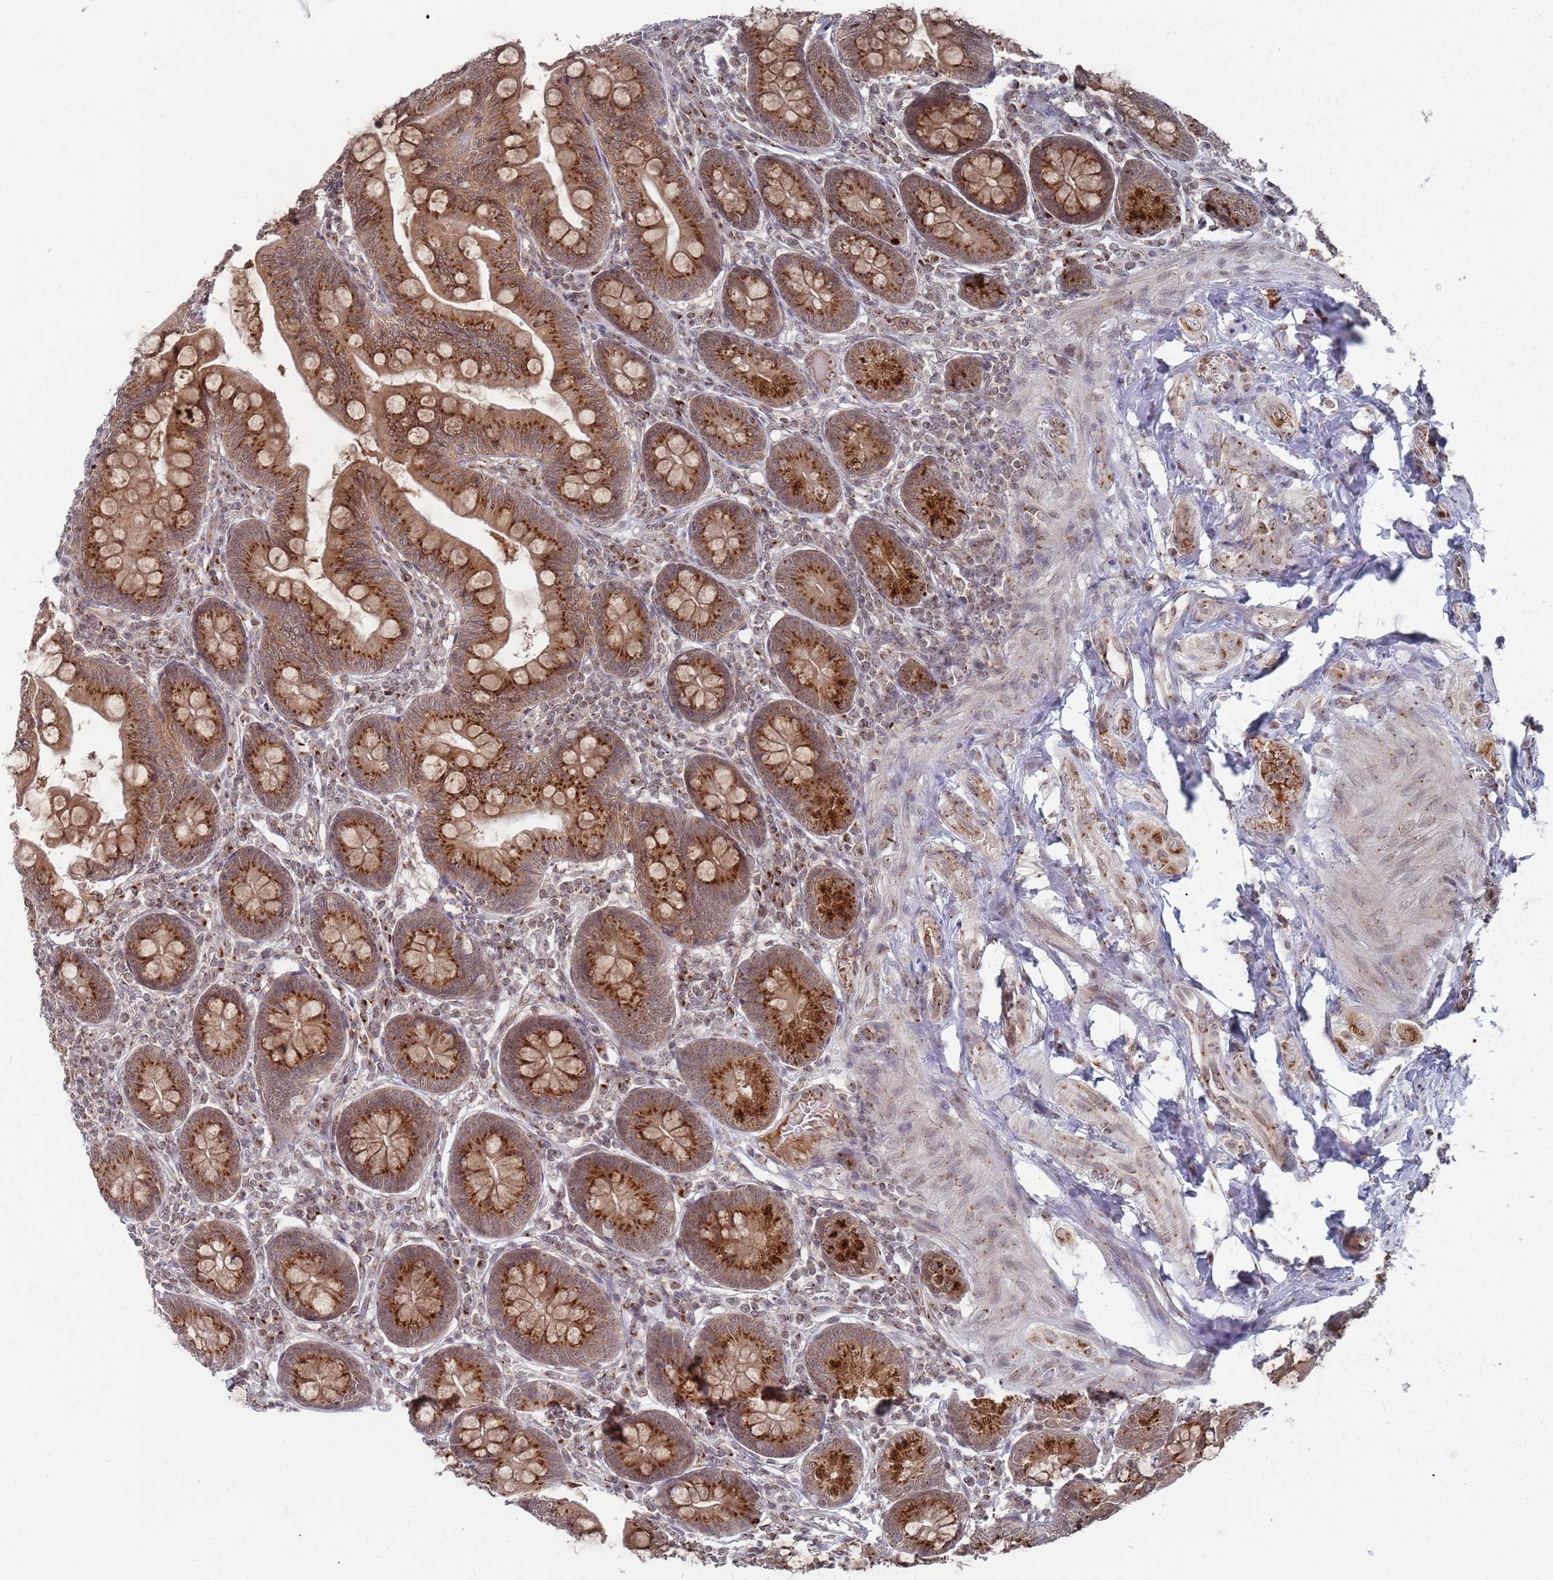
{"staining": {"intensity": "strong", "quantity": ">75%", "location": "cytoplasmic/membranous"}, "tissue": "small intestine", "cell_type": "Glandular cells", "image_type": "normal", "snomed": [{"axis": "morphology", "description": "Normal tissue, NOS"}, {"axis": "topography", "description": "Small intestine"}], "caption": "Immunohistochemistry (IHC) histopathology image of benign small intestine stained for a protein (brown), which demonstrates high levels of strong cytoplasmic/membranous staining in about >75% of glandular cells.", "gene": "FMO4", "patient": {"sex": "male", "age": 7}}